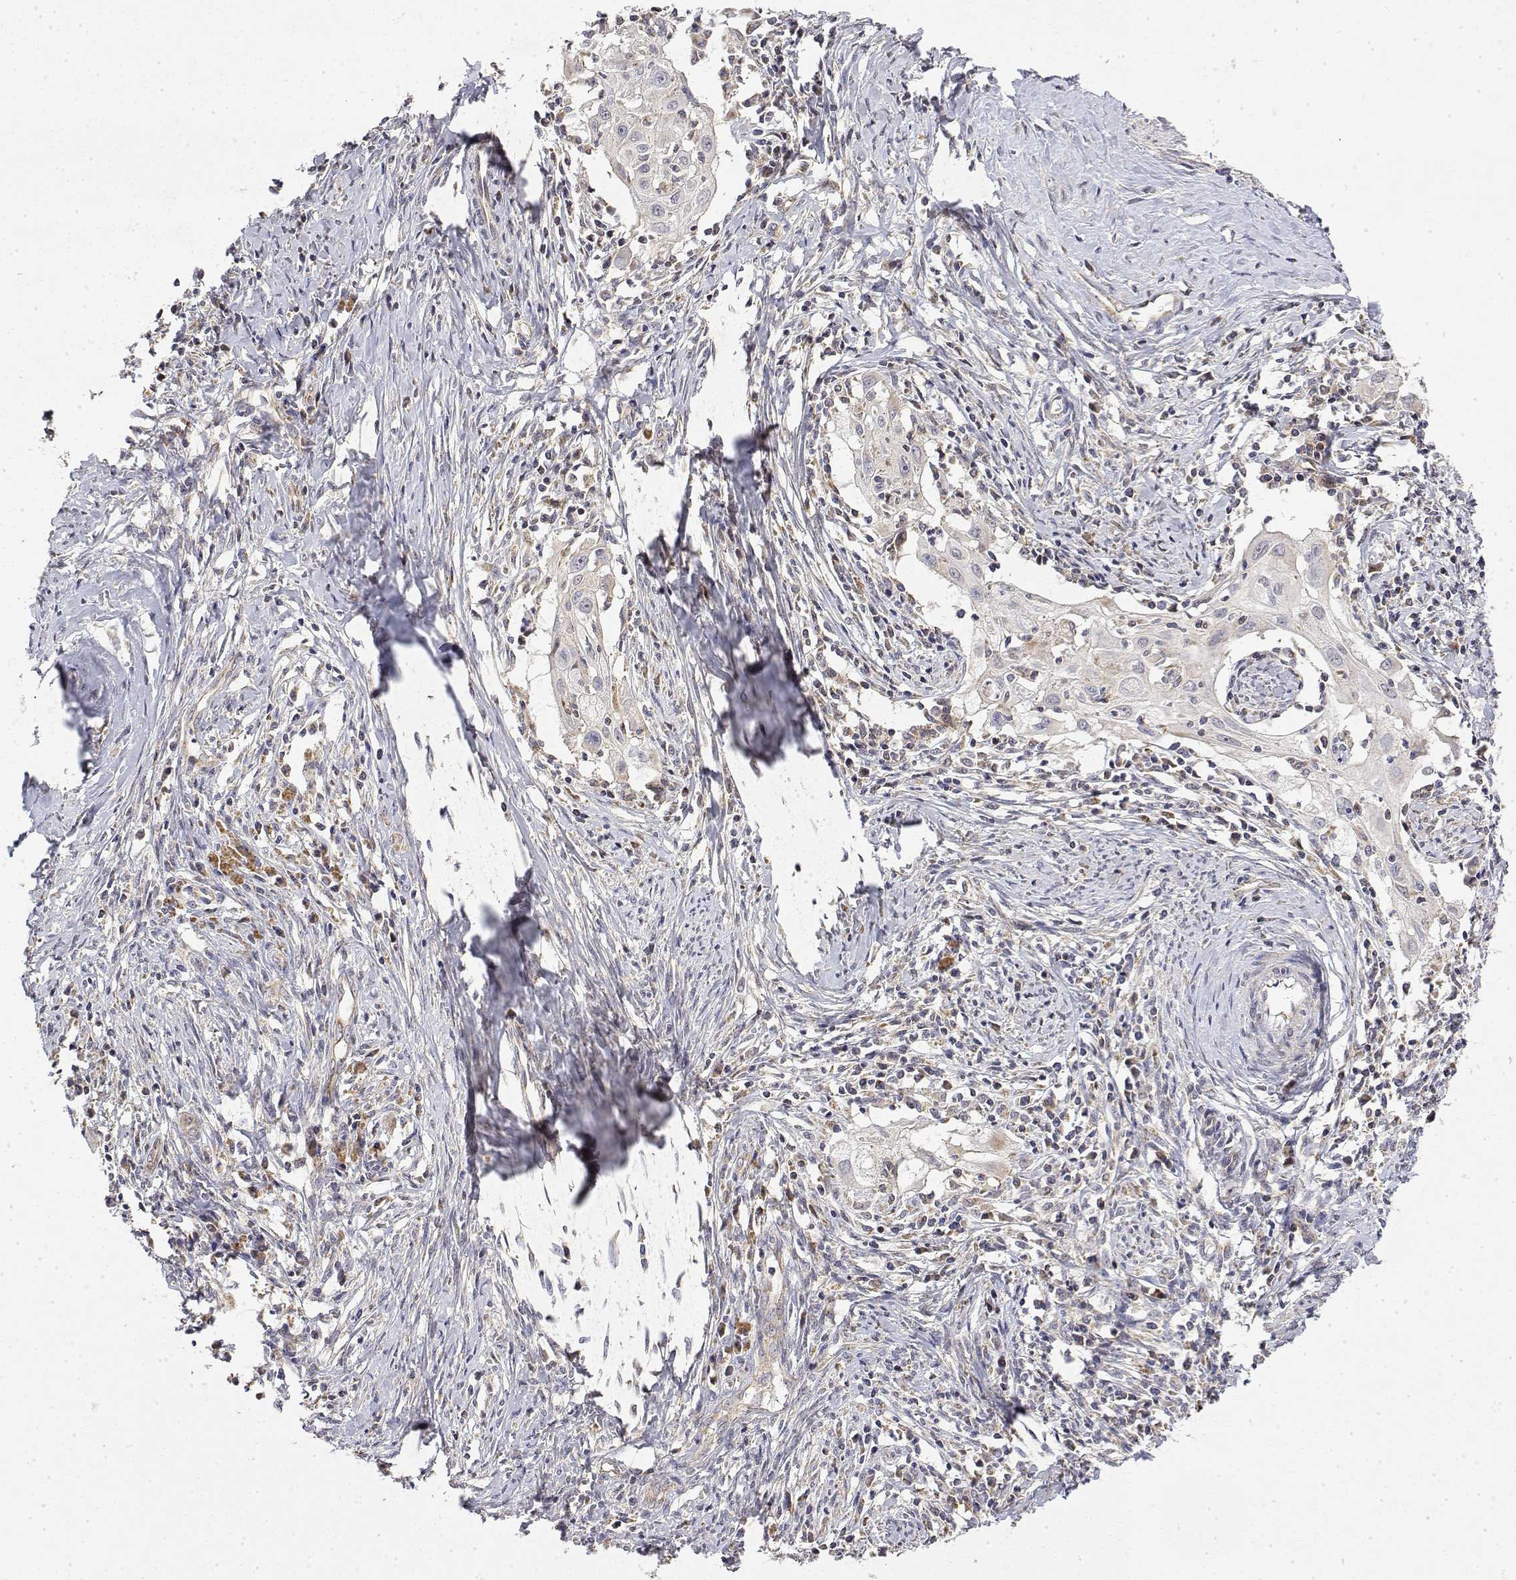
{"staining": {"intensity": "negative", "quantity": "none", "location": "none"}, "tissue": "cervical cancer", "cell_type": "Tumor cells", "image_type": "cancer", "snomed": [{"axis": "morphology", "description": "Squamous cell carcinoma, NOS"}, {"axis": "topography", "description": "Cervix"}], "caption": "Immunohistochemistry of cervical cancer (squamous cell carcinoma) shows no expression in tumor cells.", "gene": "GADD45GIP1", "patient": {"sex": "female", "age": 30}}